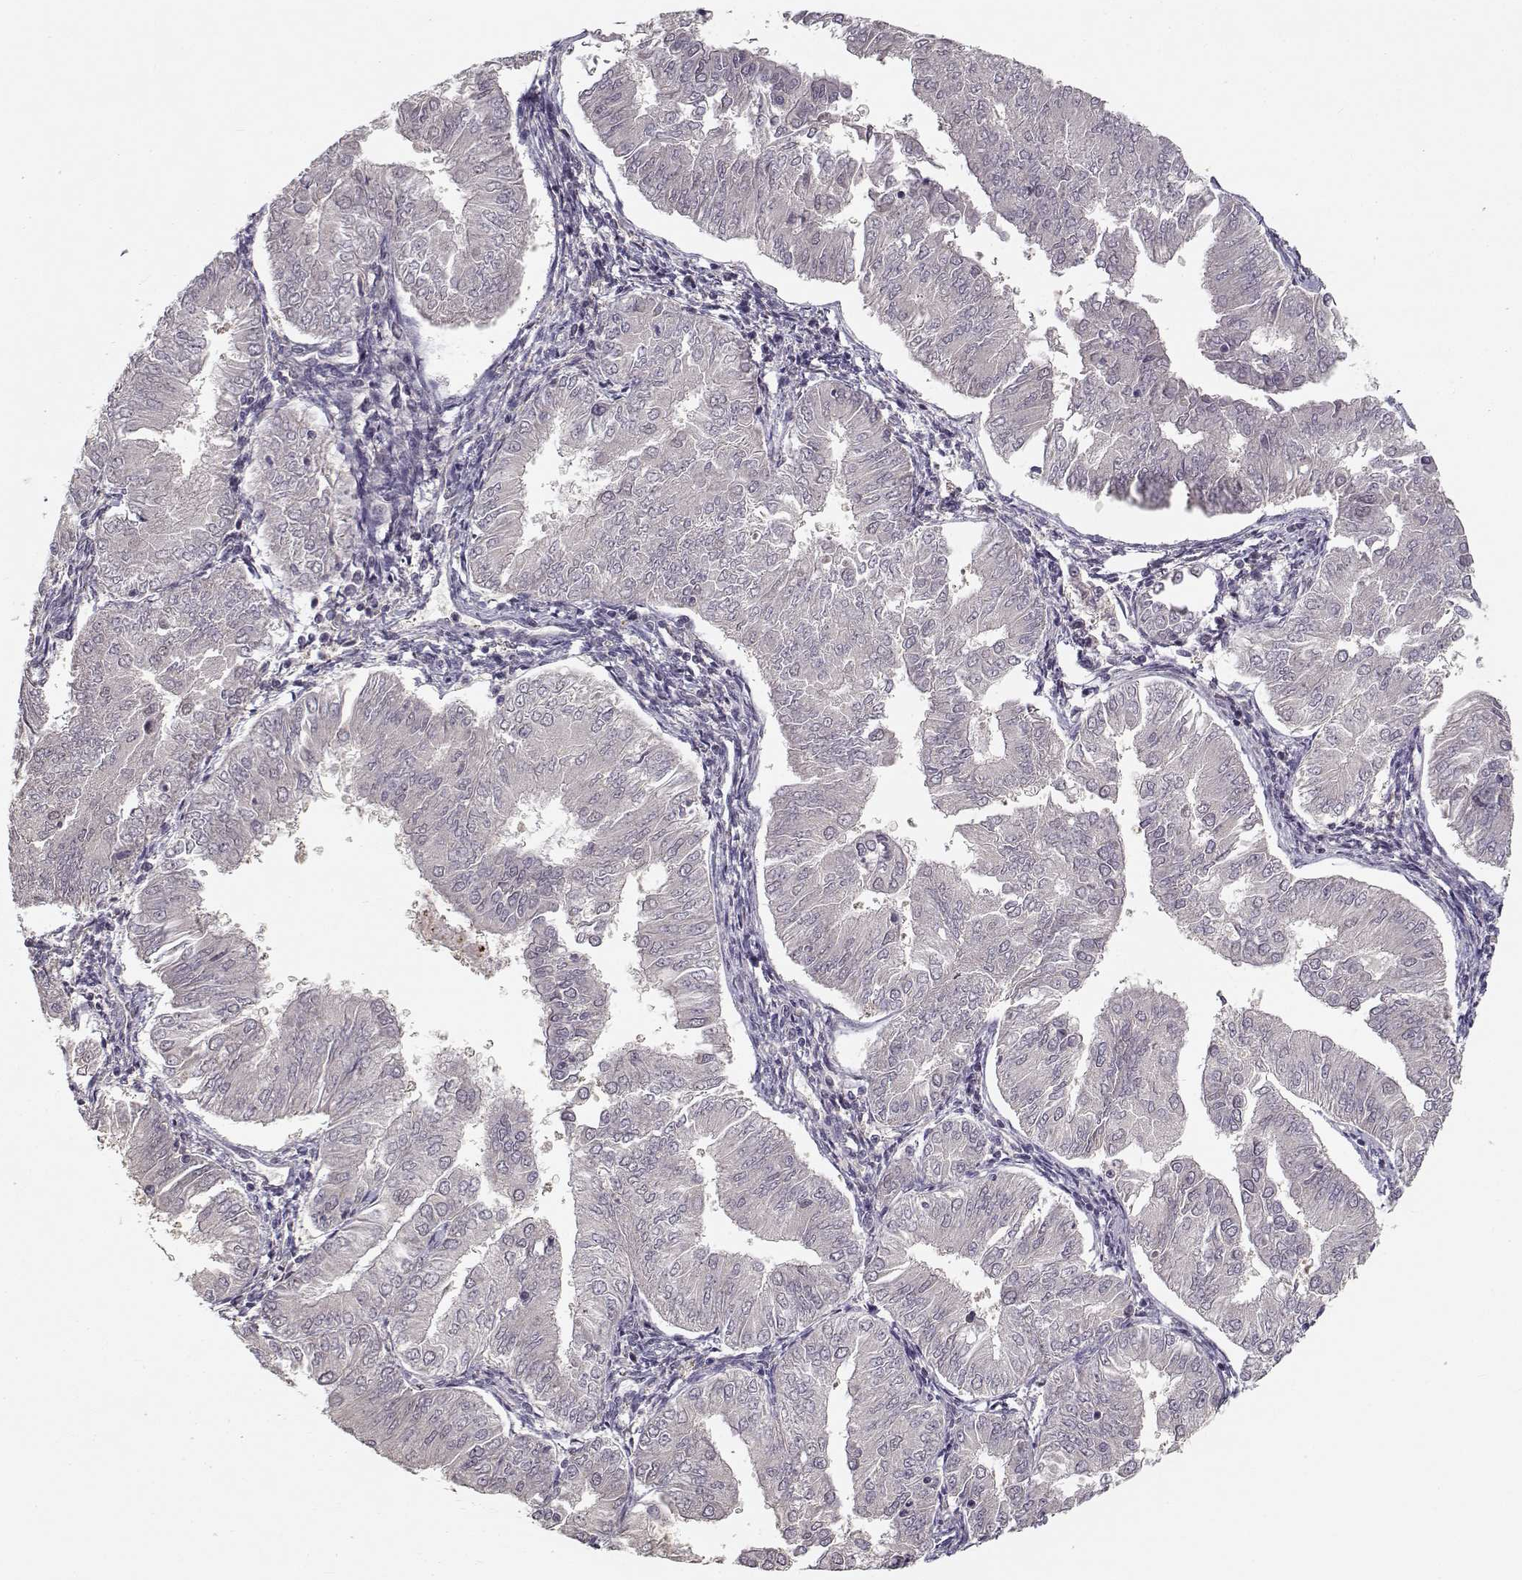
{"staining": {"intensity": "negative", "quantity": "none", "location": "none"}, "tissue": "endometrial cancer", "cell_type": "Tumor cells", "image_type": "cancer", "snomed": [{"axis": "morphology", "description": "Adenocarcinoma, NOS"}, {"axis": "topography", "description": "Endometrium"}], "caption": "DAB immunohistochemical staining of human endometrial adenocarcinoma shows no significant staining in tumor cells. Brightfield microscopy of immunohistochemistry (IHC) stained with DAB (brown) and hematoxylin (blue), captured at high magnification.", "gene": "RGS9BP", "patient": {"sex": "female", "age": 53}}